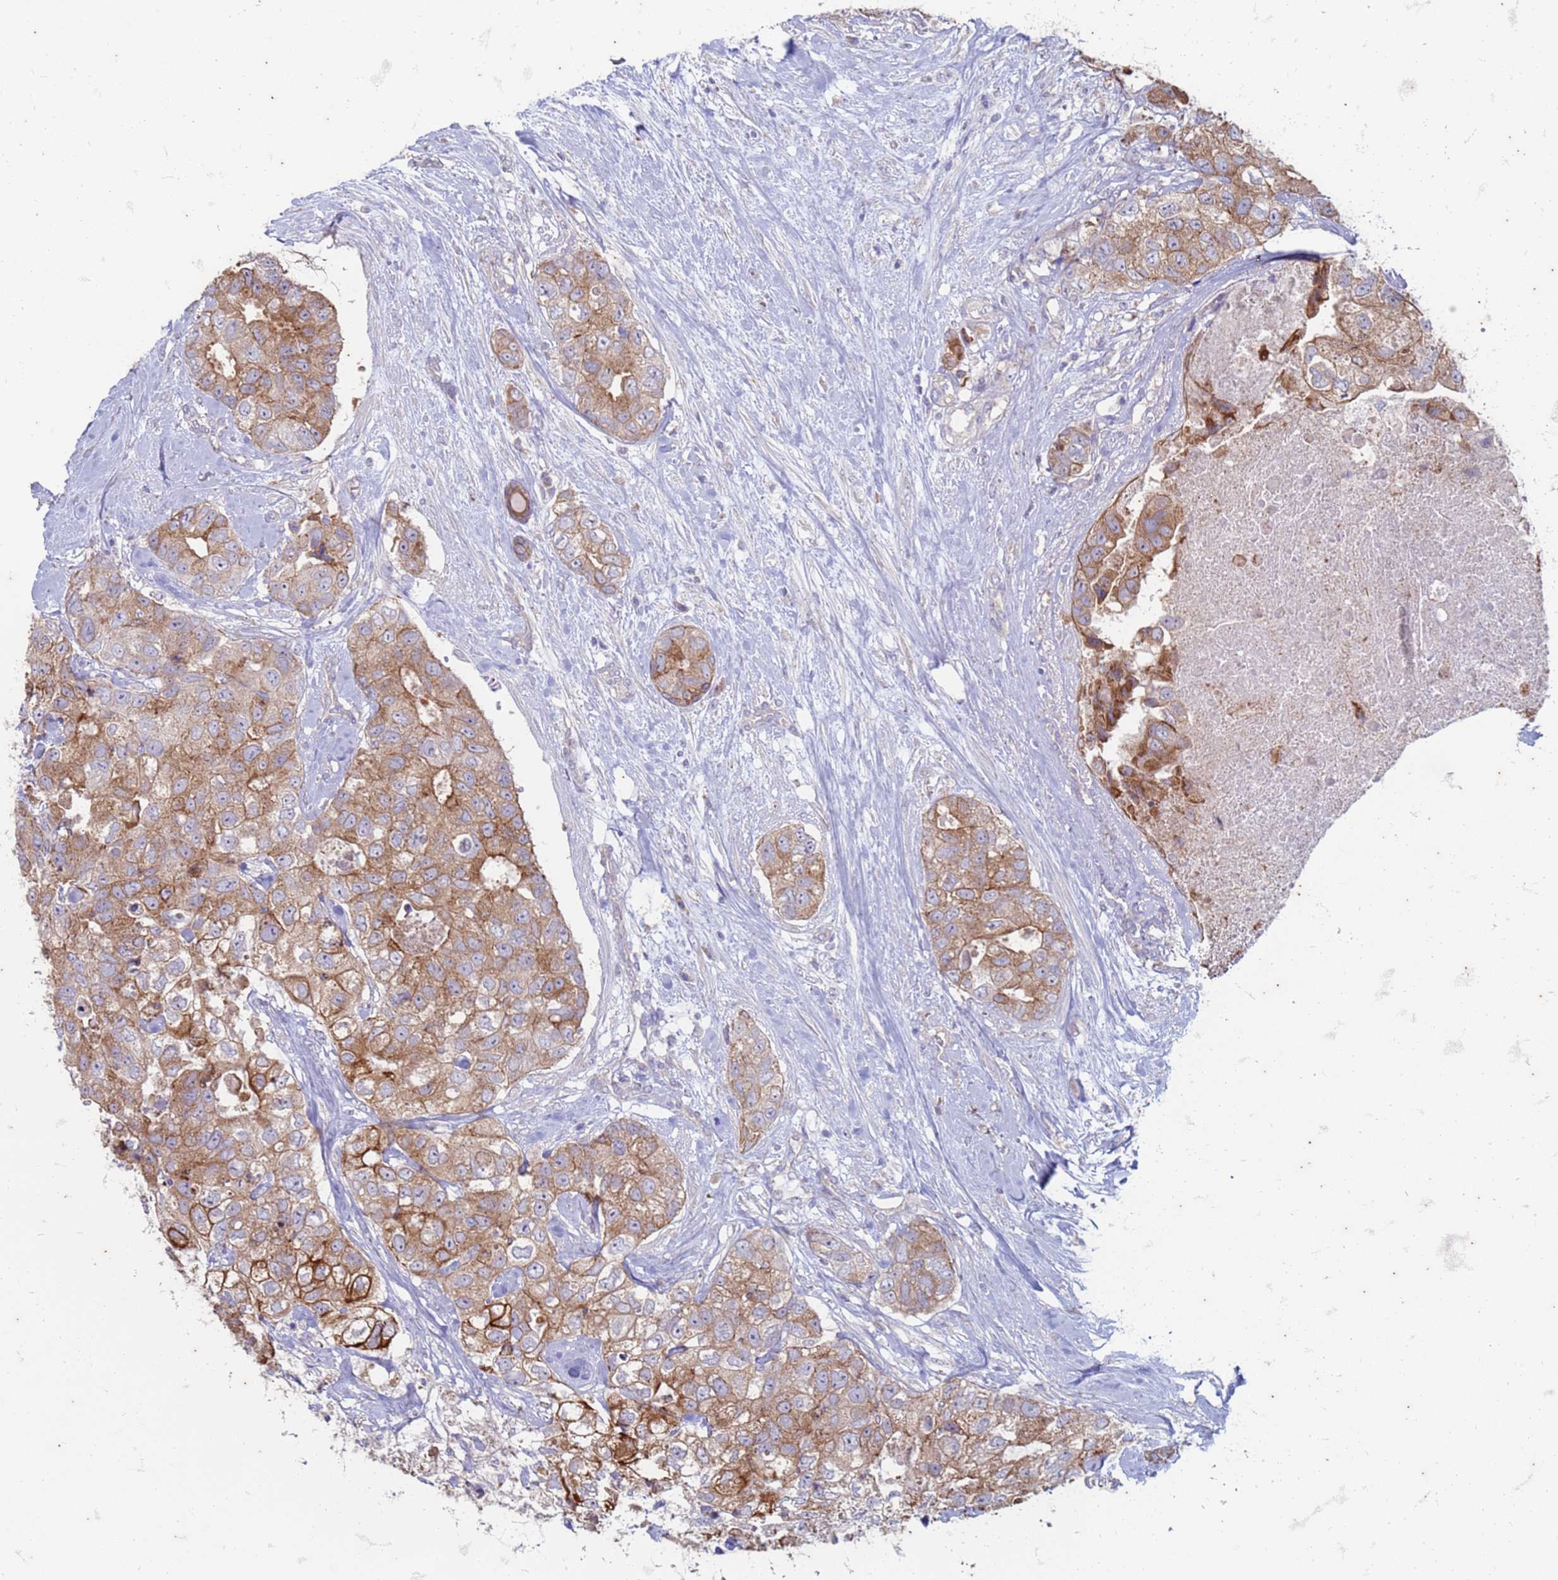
{"staining": {"intensity": "moderate", "quantity": "25%-75%", "location": "cytoplasmic/membranous"}, "tissue": "breast cancer", "cell_type": "Tumor cells", "image_type": "cancer", "snomed": [{"axis": "morphology", "description": "Duct carcinoma"}, {"axis": "topography", "description": "Breast"}], "caption": "IHC of human breast invasive ductal carcinoma shows medium levels of moderate cytoplasmic/membranous expression in about 25%-75% of tumor cells.", "gene": "SUCO", "patient": {"sex": "female", "age": 62}}